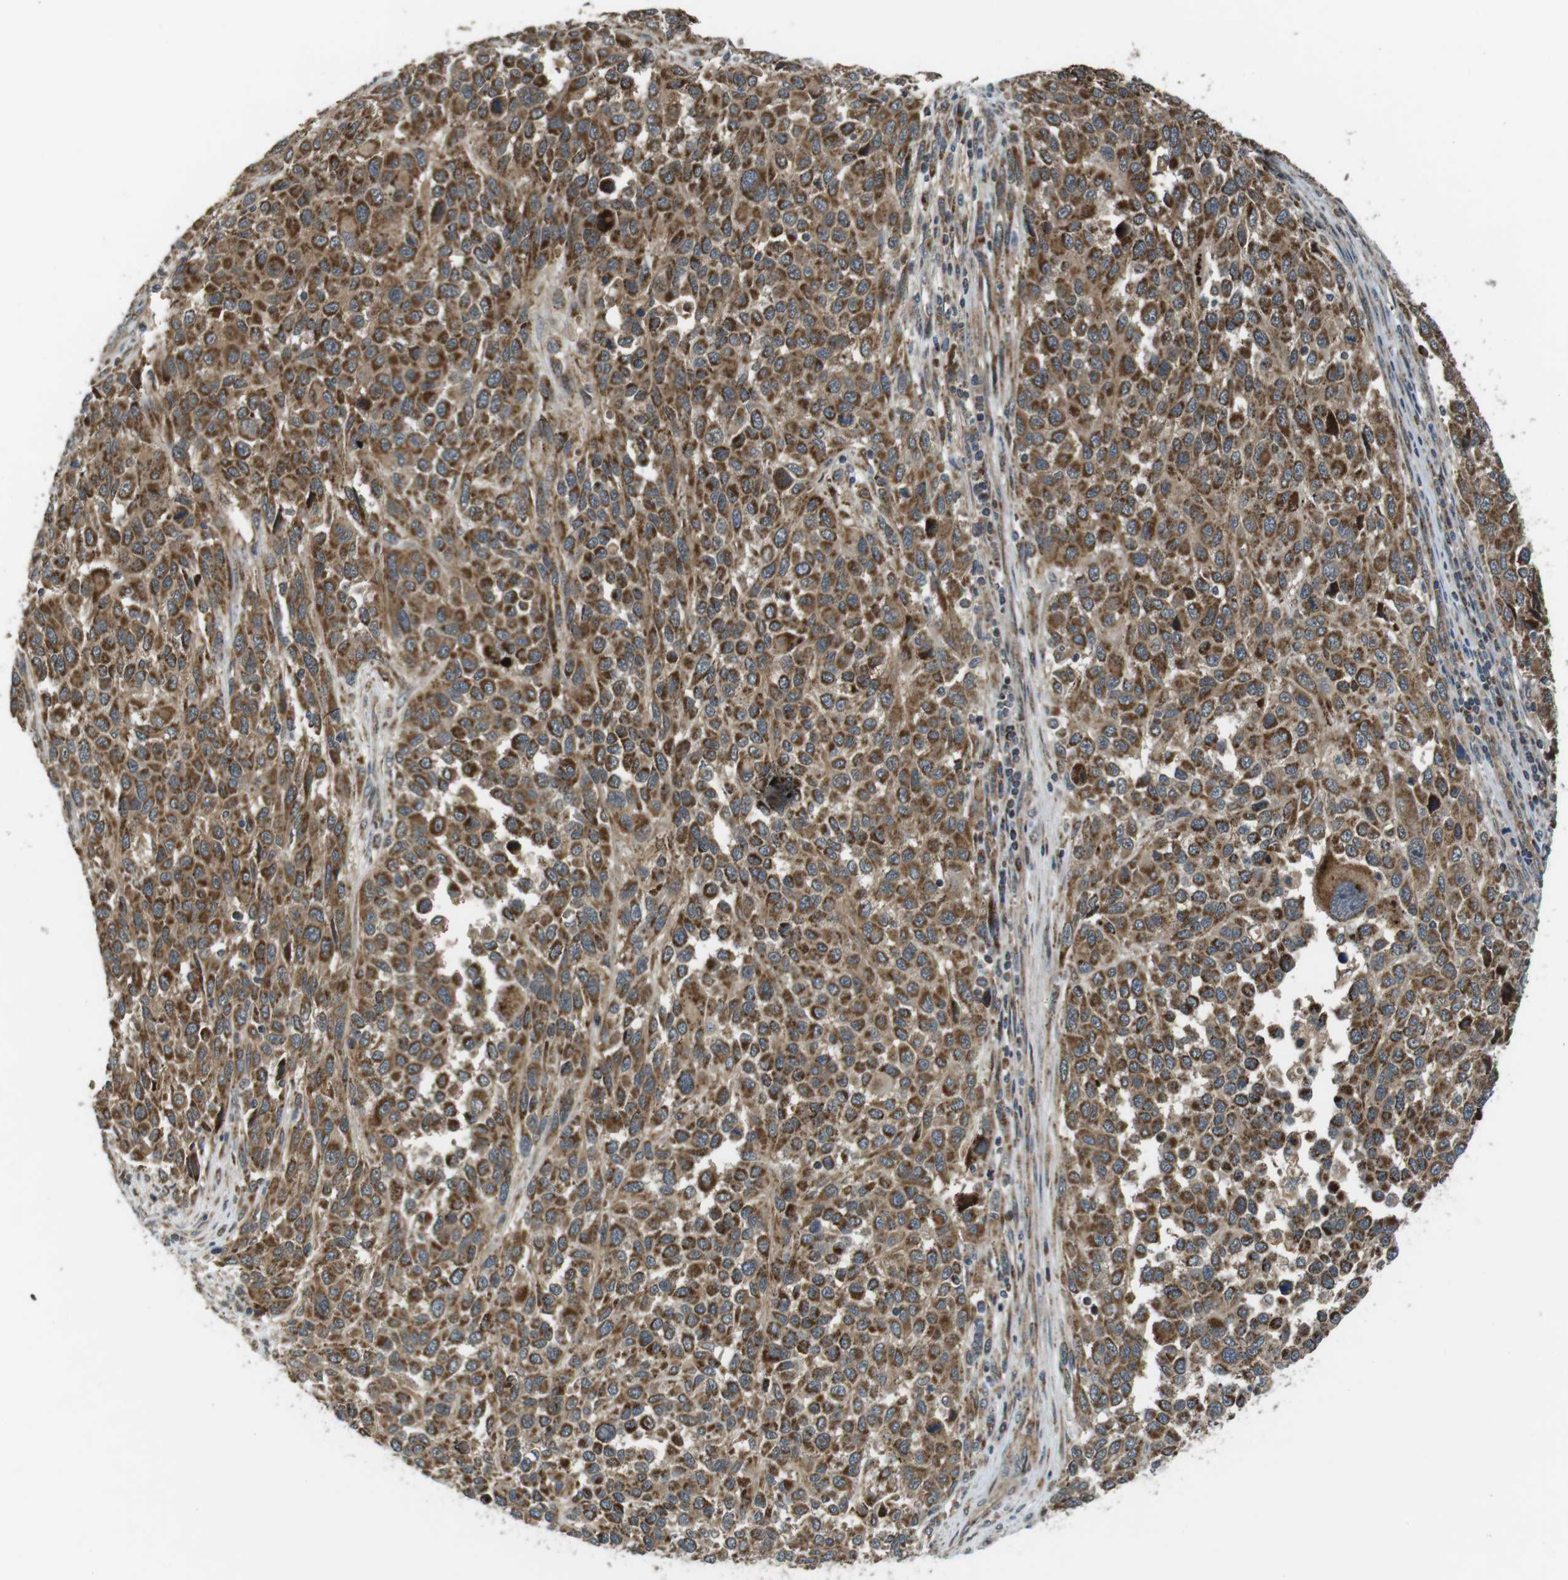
{"staining": {"intensity": "strong", "quantity": ">75%", "location": "cytoplasmic/membranous"}, "tissue": "melanoma", "cell_type": "Tumor cells", "image_type": "cancer", "snomed": [{"axis": "morphology", "description": "Malignant melanoma, Metastatic site"}, {"axis": "topography", "description": "Lymph node"}], "caption": "Tumor cells reveal strong cytoplasmic/membranous expression in approximately >75% of cells in melanoma. The staining is performed using DAB (3,3'-diaminobenzidine) brown chromogen to label protein expression. The nuclei are counter-stained blue using hematoxylin.", "gene": "IFFO2", "patient": {"sex": "male", "age": 61}}